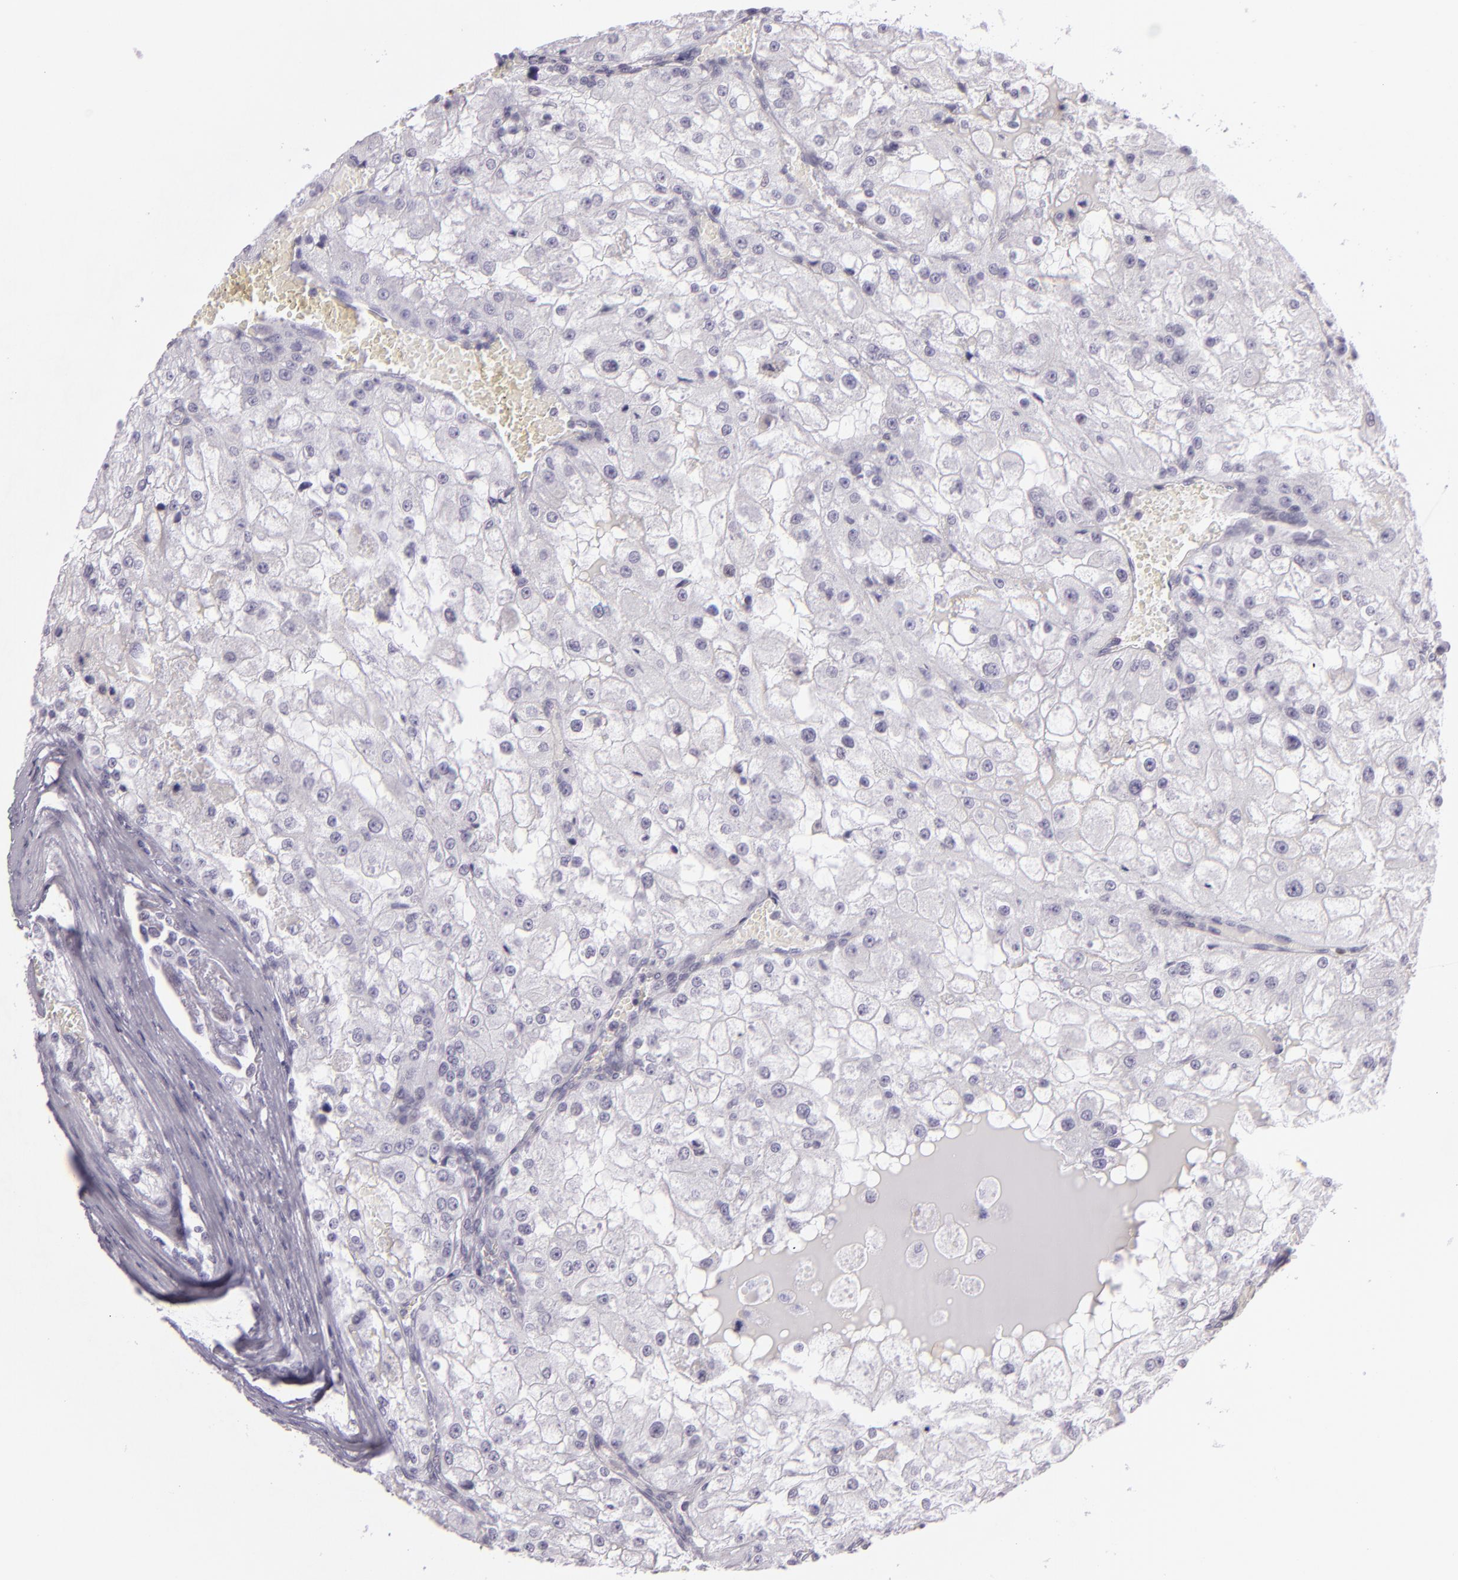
{"staining": {"intensity": "negative", "quantity": "none", "location": "none"}, "tissue": "renal cancer", "cell_type": "Tumor cells", "image_type": "cancer", "snomed": [{"axis": "morphology", "description": "Adenocarcinoma, NOS"}, {"axis": "topography", "description": "Kidney"}], "caption": "Immunohistochemical staining of human adenocarcinoma (renal) exhibits no significant expression in tumor cells. (DAB immunohistochemistry (IHC) with hematoxylin counter stain).", "gene": "MCM3", "patient": {"sex": "female", "age": 74}}